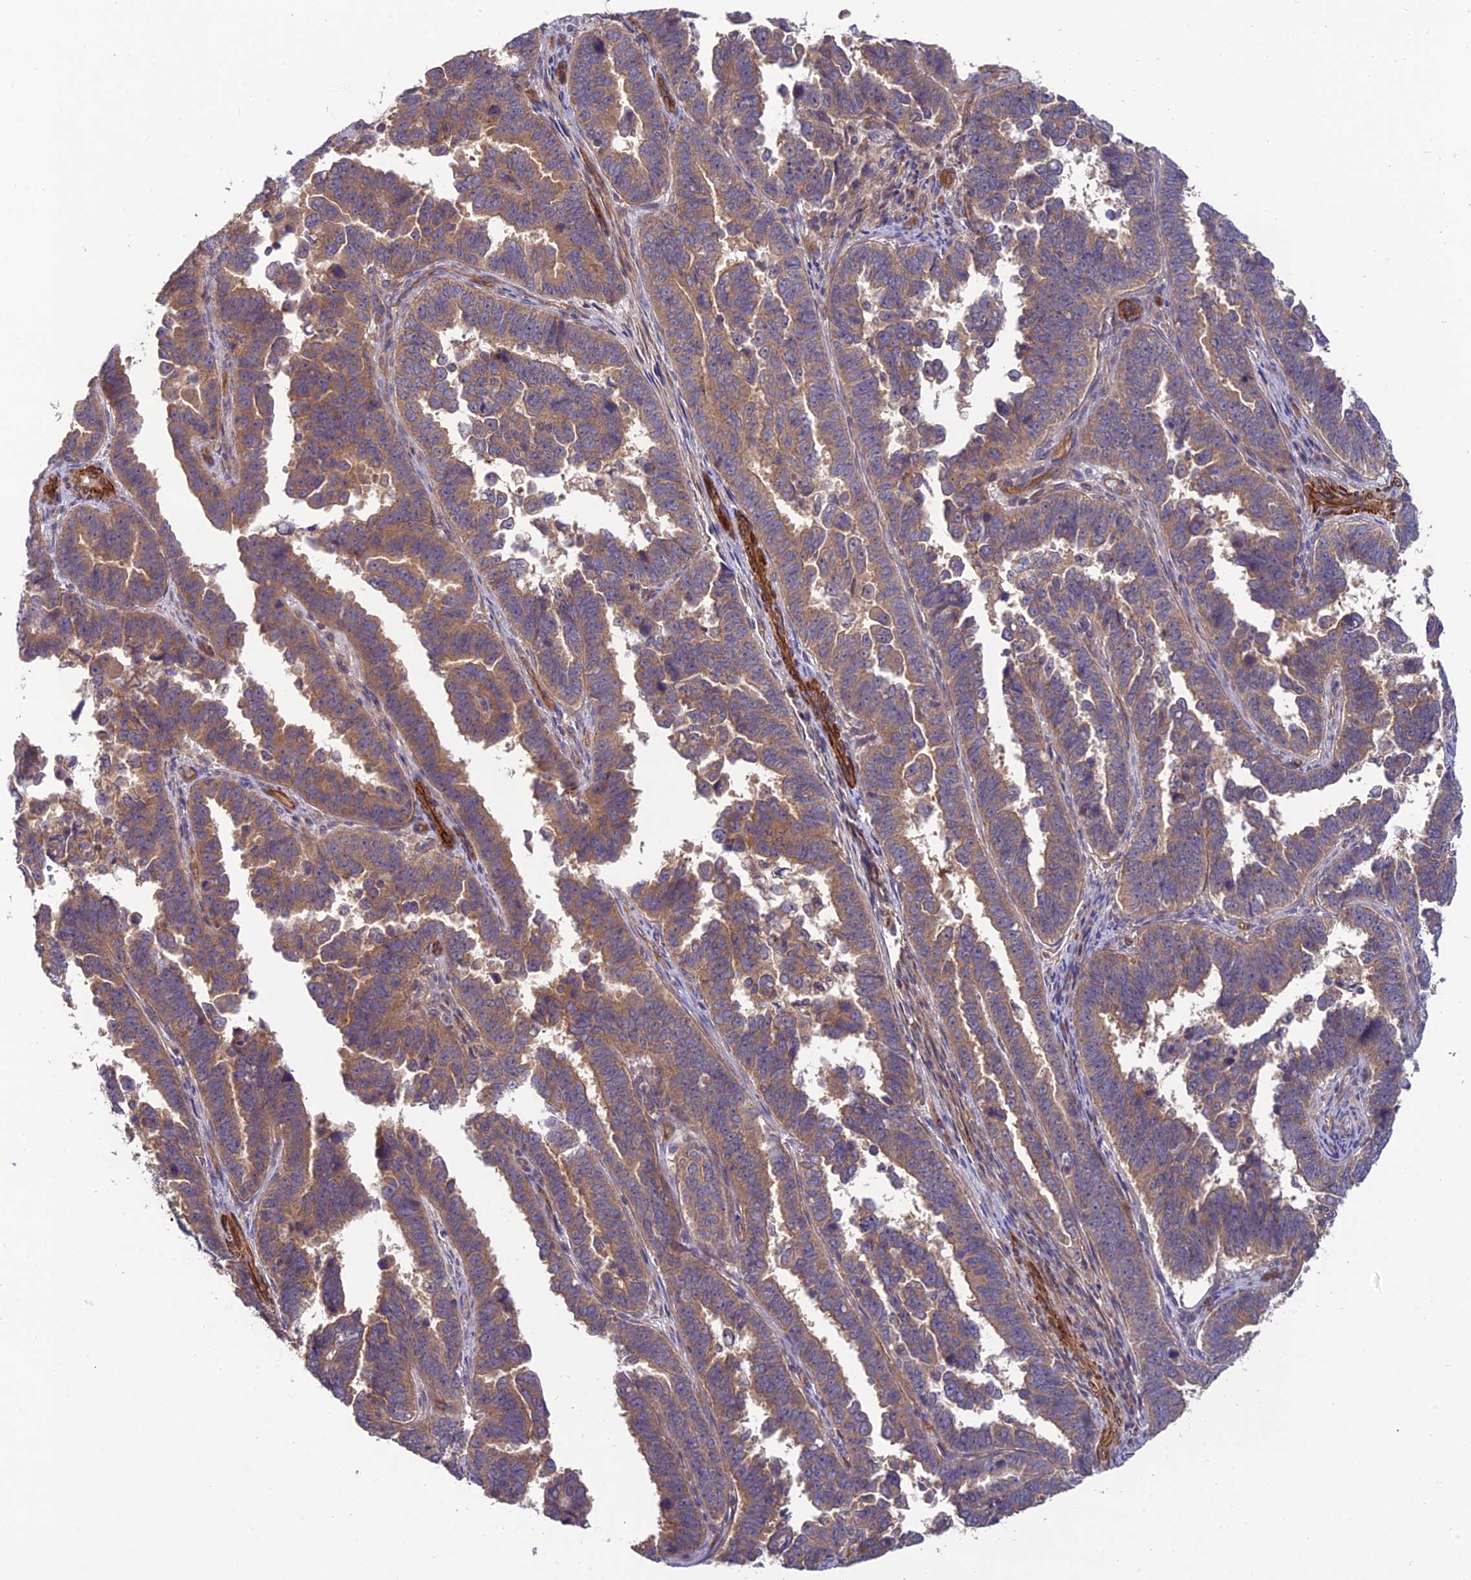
{"staining": {"intensity": "moderate", "quantity": ">75%", "location": "cytoplasmic/membranous"}, "tissue": "endometrial cancer", "cell_type": "Tumor cells", "image_type": "cancer", "snomed": [{"axis": "morphology", "description": "Adenocarcinoma, NOS"}, {"axis": "topography", "description": "Endometrium"}], "caption": "A brown stain highlights moderate cytoplasmic/membranous positivity of a protein in human endometrial cancer (adenocarcinoma) tumor cells.", "gene": "ADAMTS15", "patient": {"sex": "female", "age": 75}}